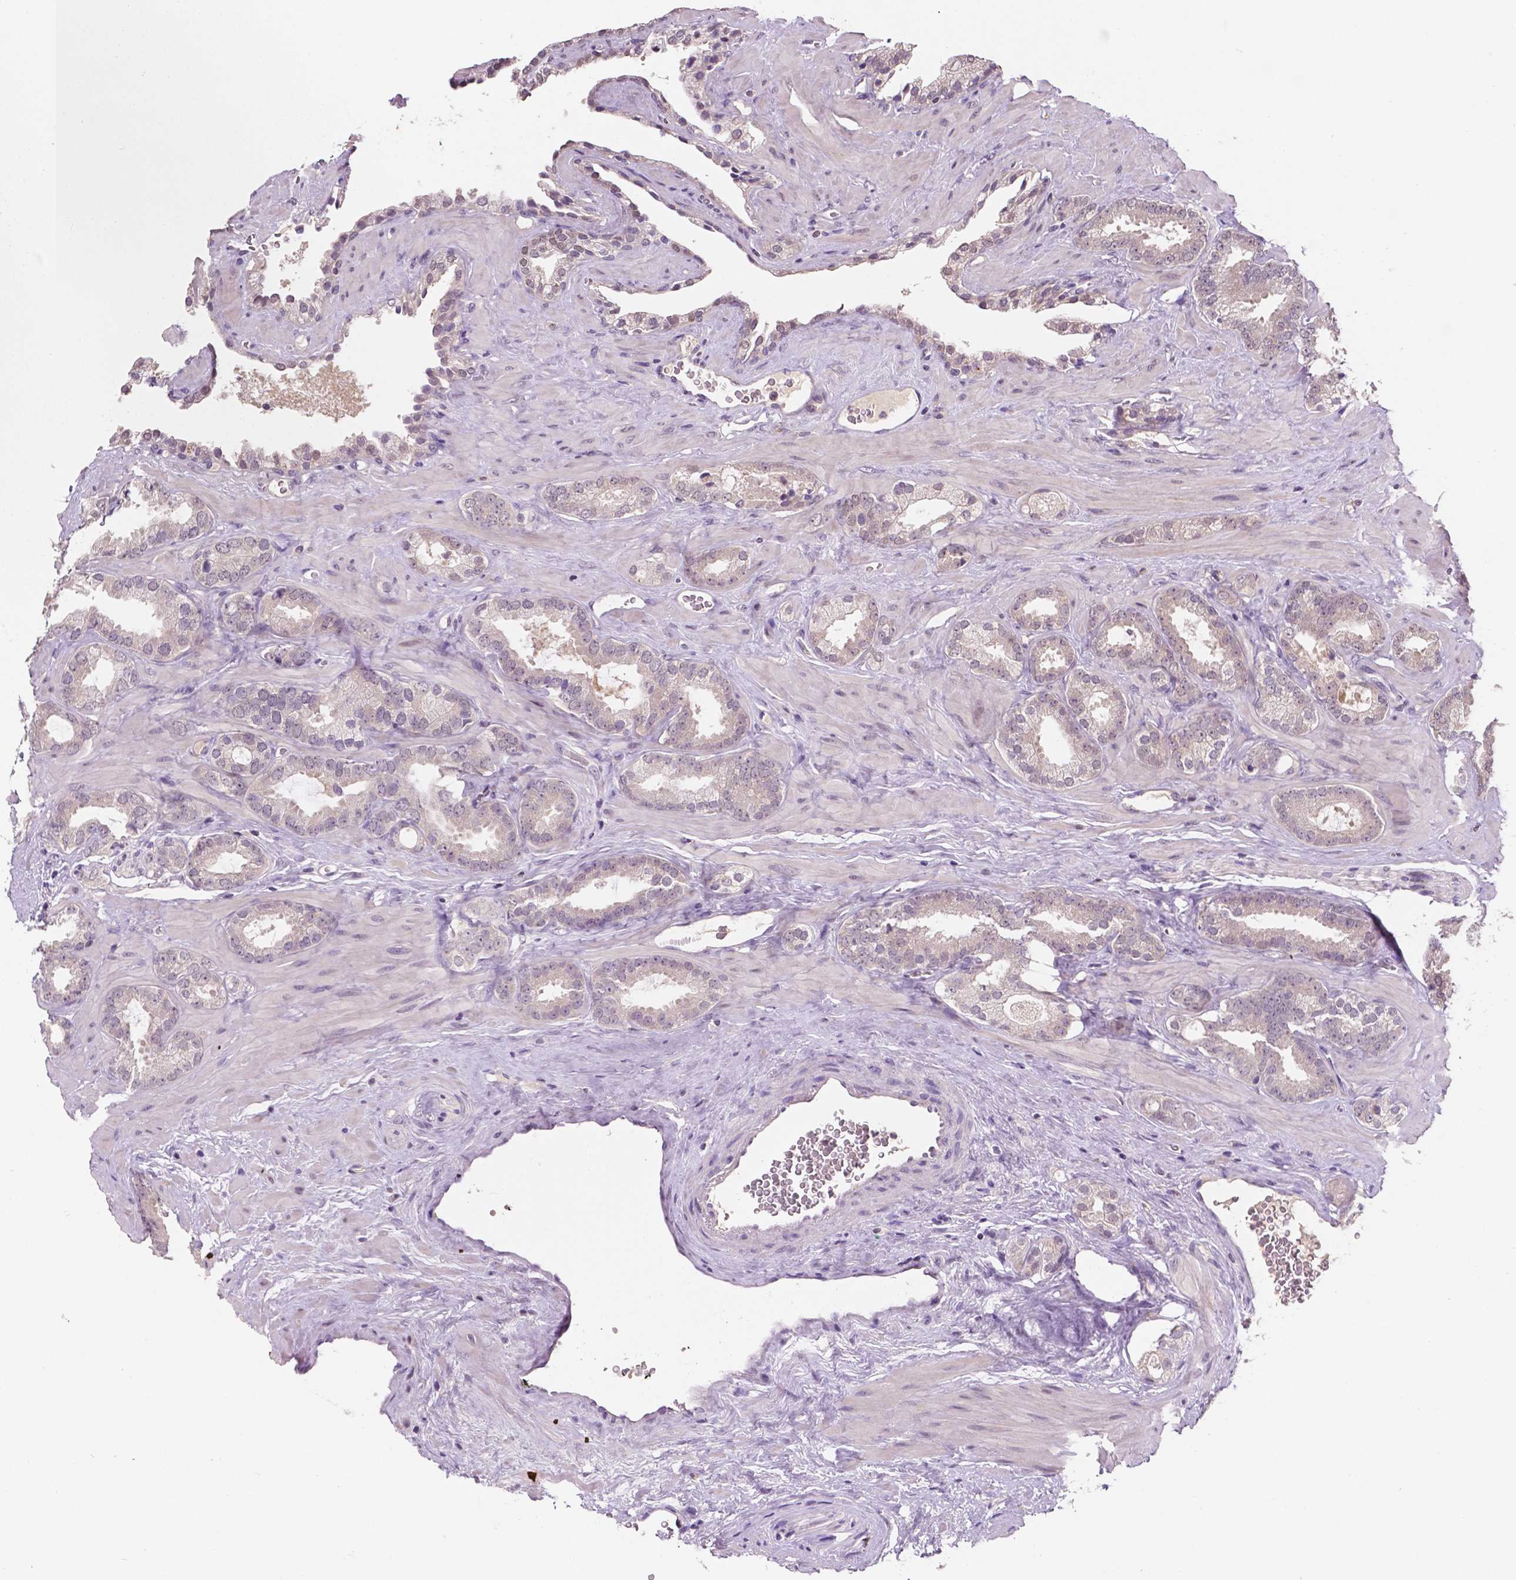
{"staining": {"intensity": "negative", "quantity": "none", "location": "none"}, "tissue": "prostate cancer", "cell_type": "Tumor cells", "image_type": "cancer", "snomed": [{"axis": "morphology", "description": "Adenocarcinoma, Low grade"}, {"axis": "topography", "description": "Prostate"}], "caption": "Immunohistochemistry histopathology image of adenocarcinoma (low-grade) (prostate) stained for a protein (brown), which shows no expression in tumor cells.", "gene": "MROH6", "patient": {"sex": "male", "age": 62}}